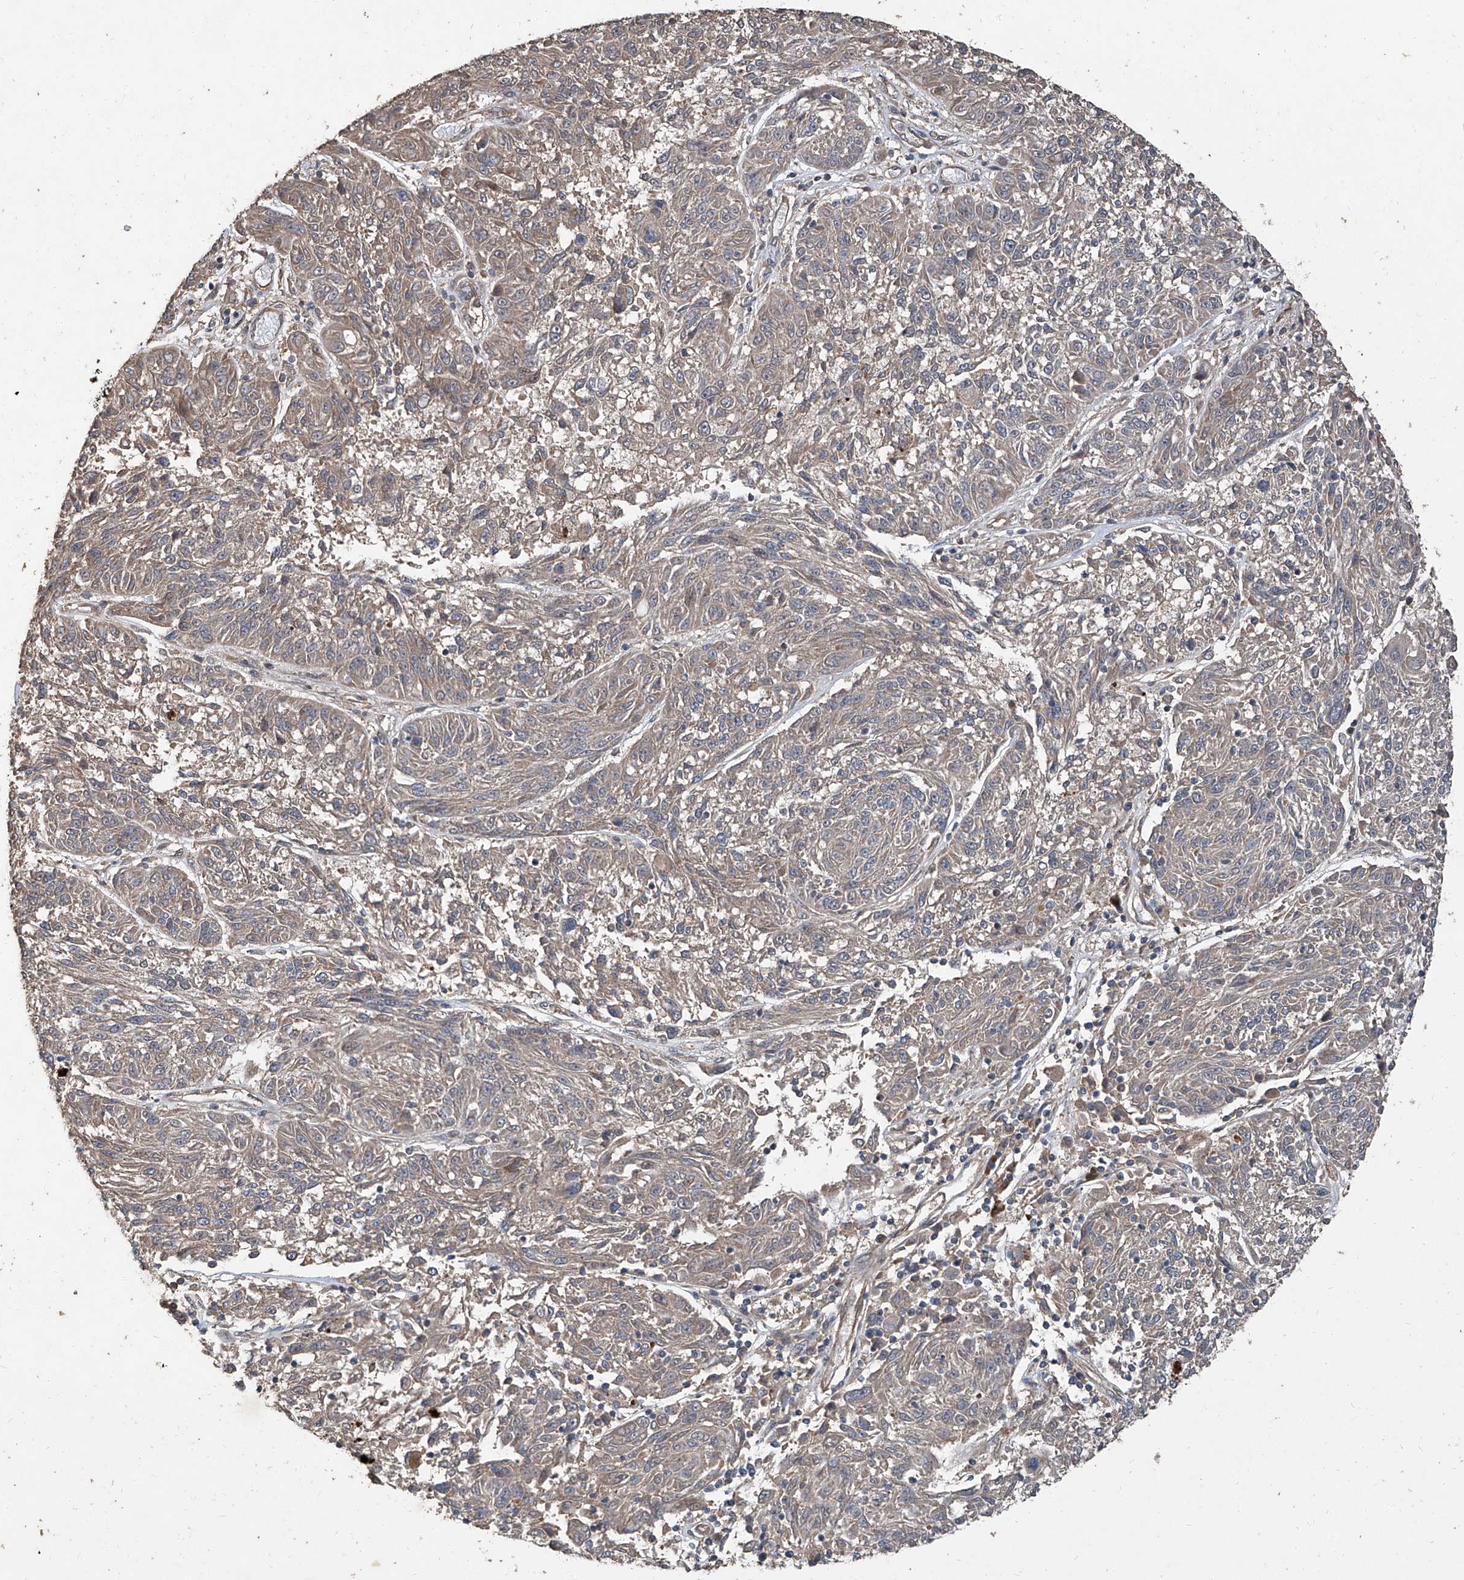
{"staining": {"intensity": "weak", "quantity": ">75%", "location": "cytoplasmic/membranous"}, "tissue": "melanoma", "cell_type": "Tumor cells", "image_type": "cancer", "snomed": [{"axis": "morphology", "description": "Malignant melanoma, NOS"}, {"axis": "topography", "description": "Skin"}], "caption": "Melanoma was stained to show a protein in brown. There is low levels of weak cytoplasmic/membranous positivity in about >75% of tumor cells.", "gene": "CCN1", "patient": {"sex": "male", "age": 53}}